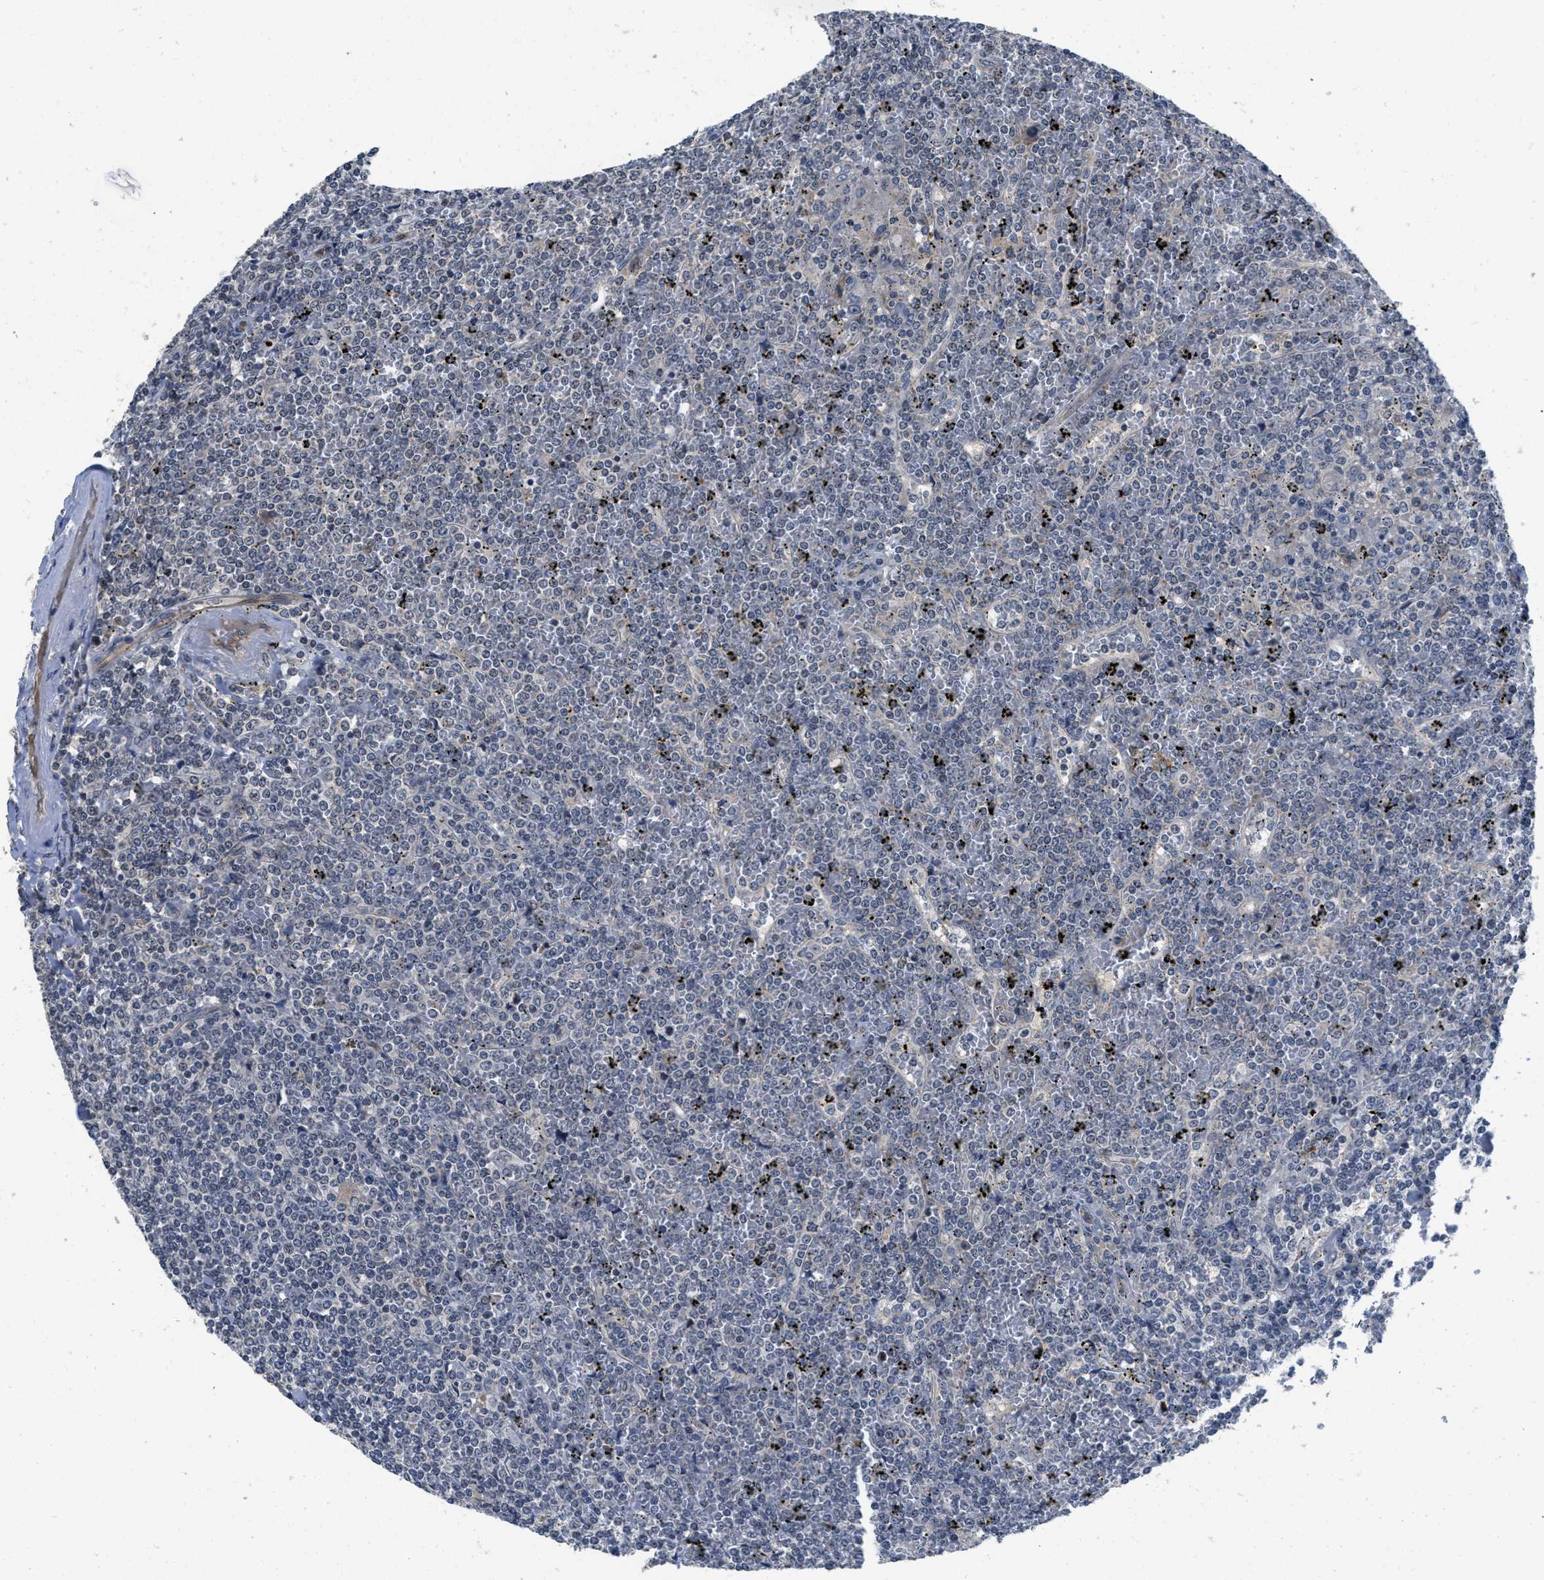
{"staining": {"intensity": "negative", "quantity": "none", "location": "none"}, "tissue": "lymphoma", "cell_type": "Tumor cells", "image_type": "cancer", "snomed": [{"axis": "morphology", "description": "Malignant lymphoma, non-Hodgkin's type, Low grade"}, {"axis": "topography", "description": "Spleen"}], "caption": "High power microscopy photomicrograph of an IHC micrograph of malignant lymphoma, non-Hodgkin's type (low-grade), revealing no significant positivity in tumor cells.", "gene": "ANGPT1", "patient": {"sex": "female", "age": 19}}